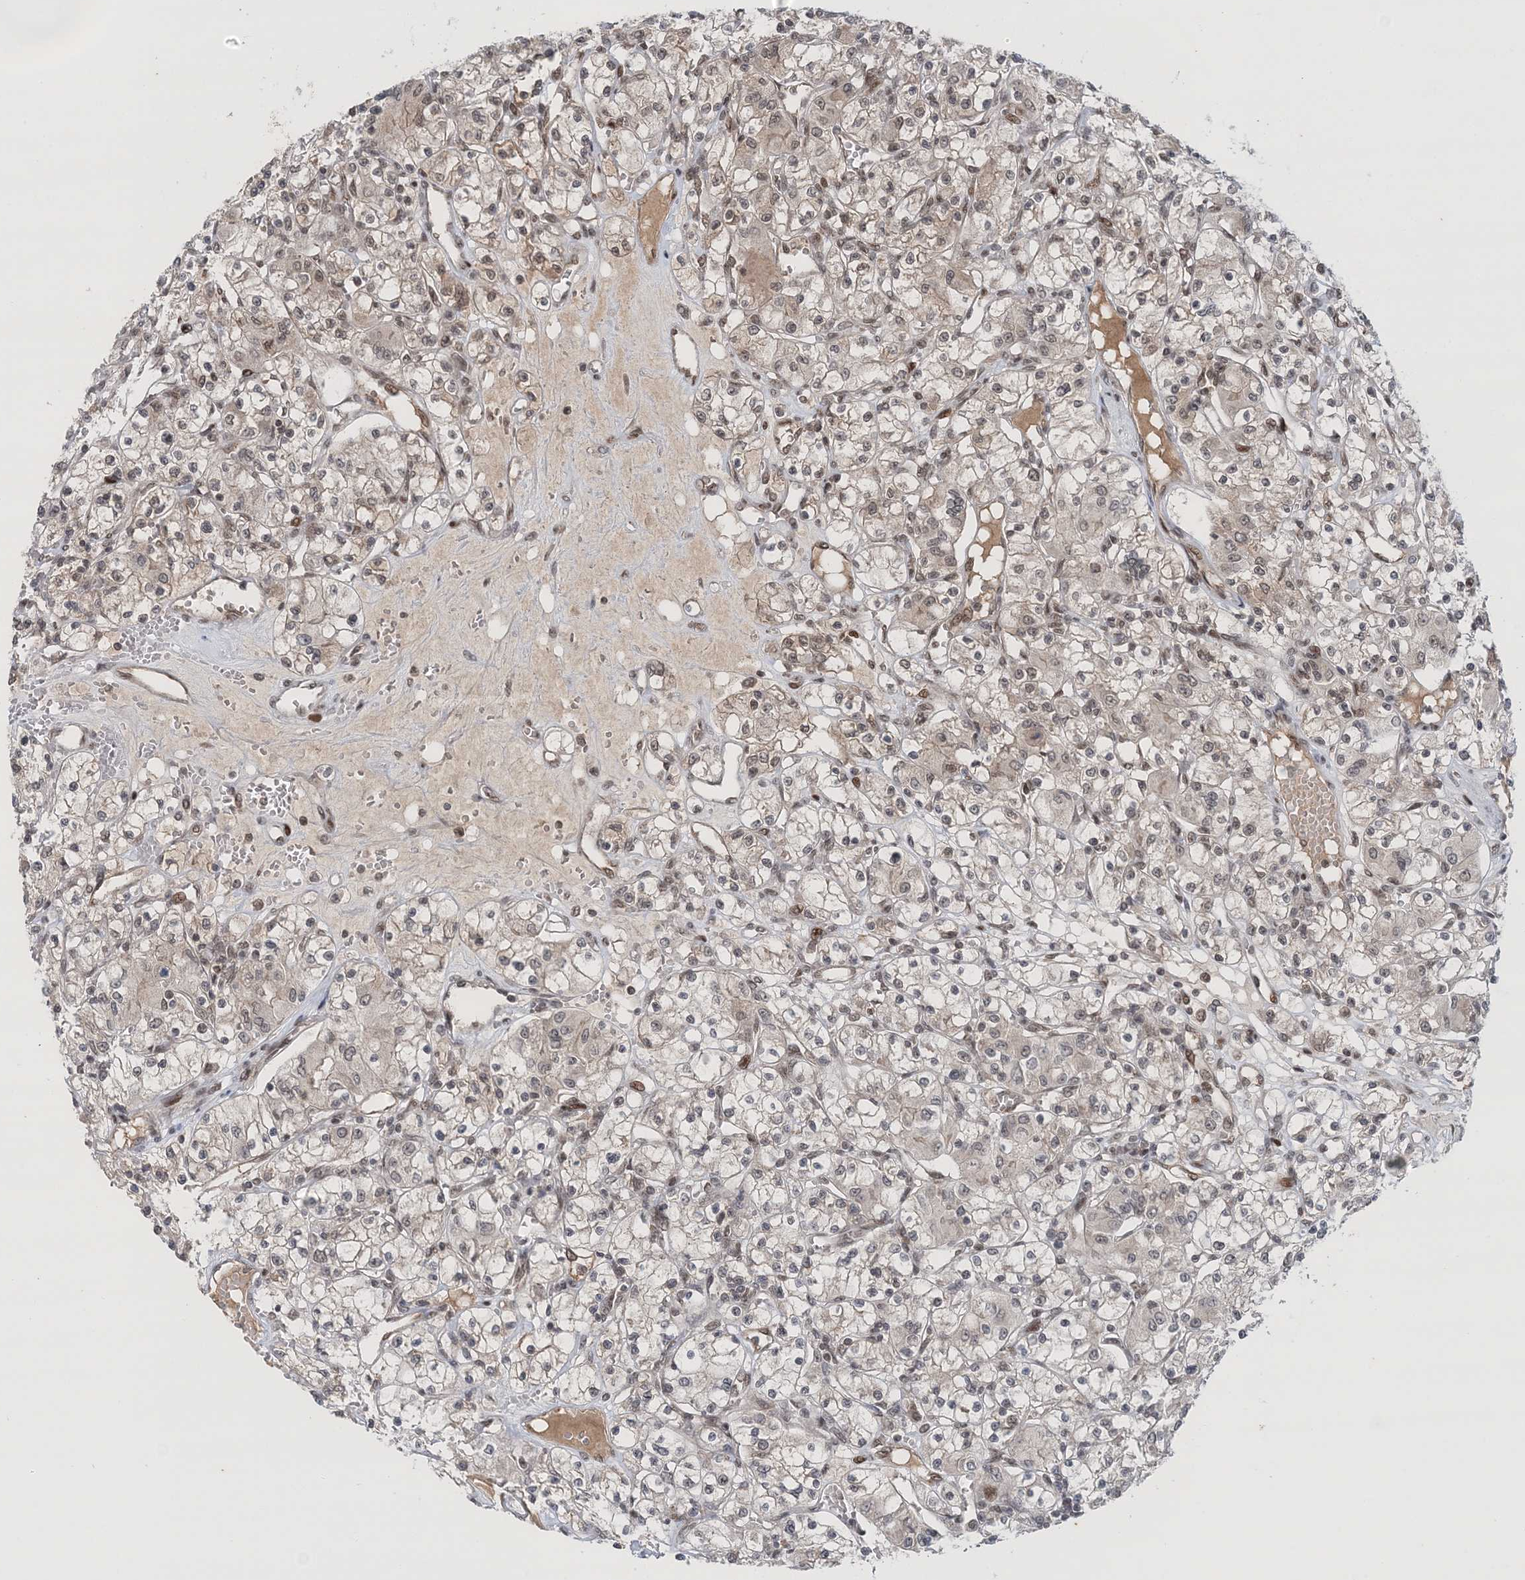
{"staining": {"intensity": "weak", "quantity": "<25%", "location": "nuclear"}, "tissue": "renal cancer", "cell_type": "Tumor cells", "image_type": "cancer", "snomed": [{"axis": "morphology", "description": "Adenocarcinoma, NOS"}, {"axis": "topography", "description": "Kidney"}], "caption": "The immunohistochemistry (IHC) micrograph has no significant staining in tumor cells of adenocarcinoma (renal) tissue.", "gene": "NOA1", "patient": {"sex": "female", "age": 59}}